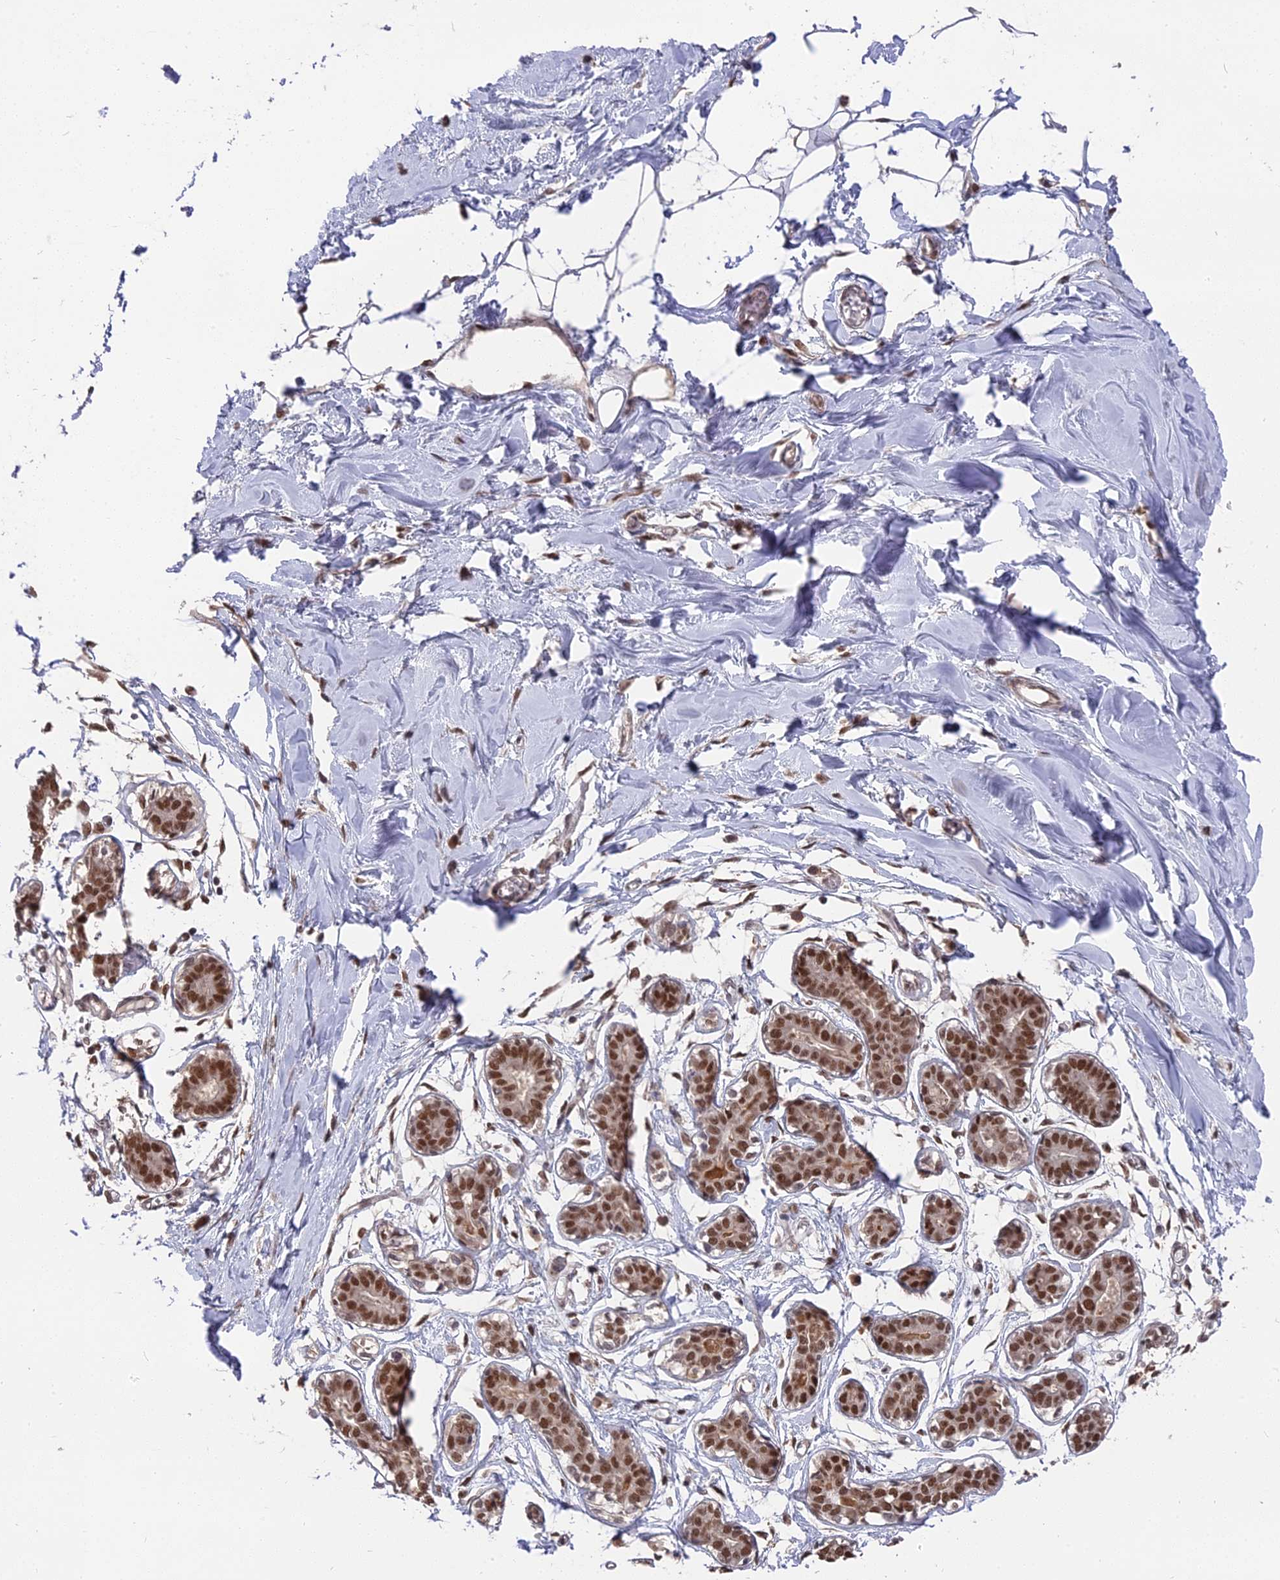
{"staining": {"intensity": "negative", "quantity": "none", "location": "none"}, "tissue": "breast", "cell_type": "Adipocytes", "image_type": "normal", "snomed": [{"axis": "morphology", "description": "Normal tissue, NOS"}, {"axis": "topography", "description": "Breast"}], "caption": "Protein analysis of unremarkable breast reveals no significant positivity in adipocytes.", "gene": "NR1H3", "patient": {"sex": "female", "age": 27}}